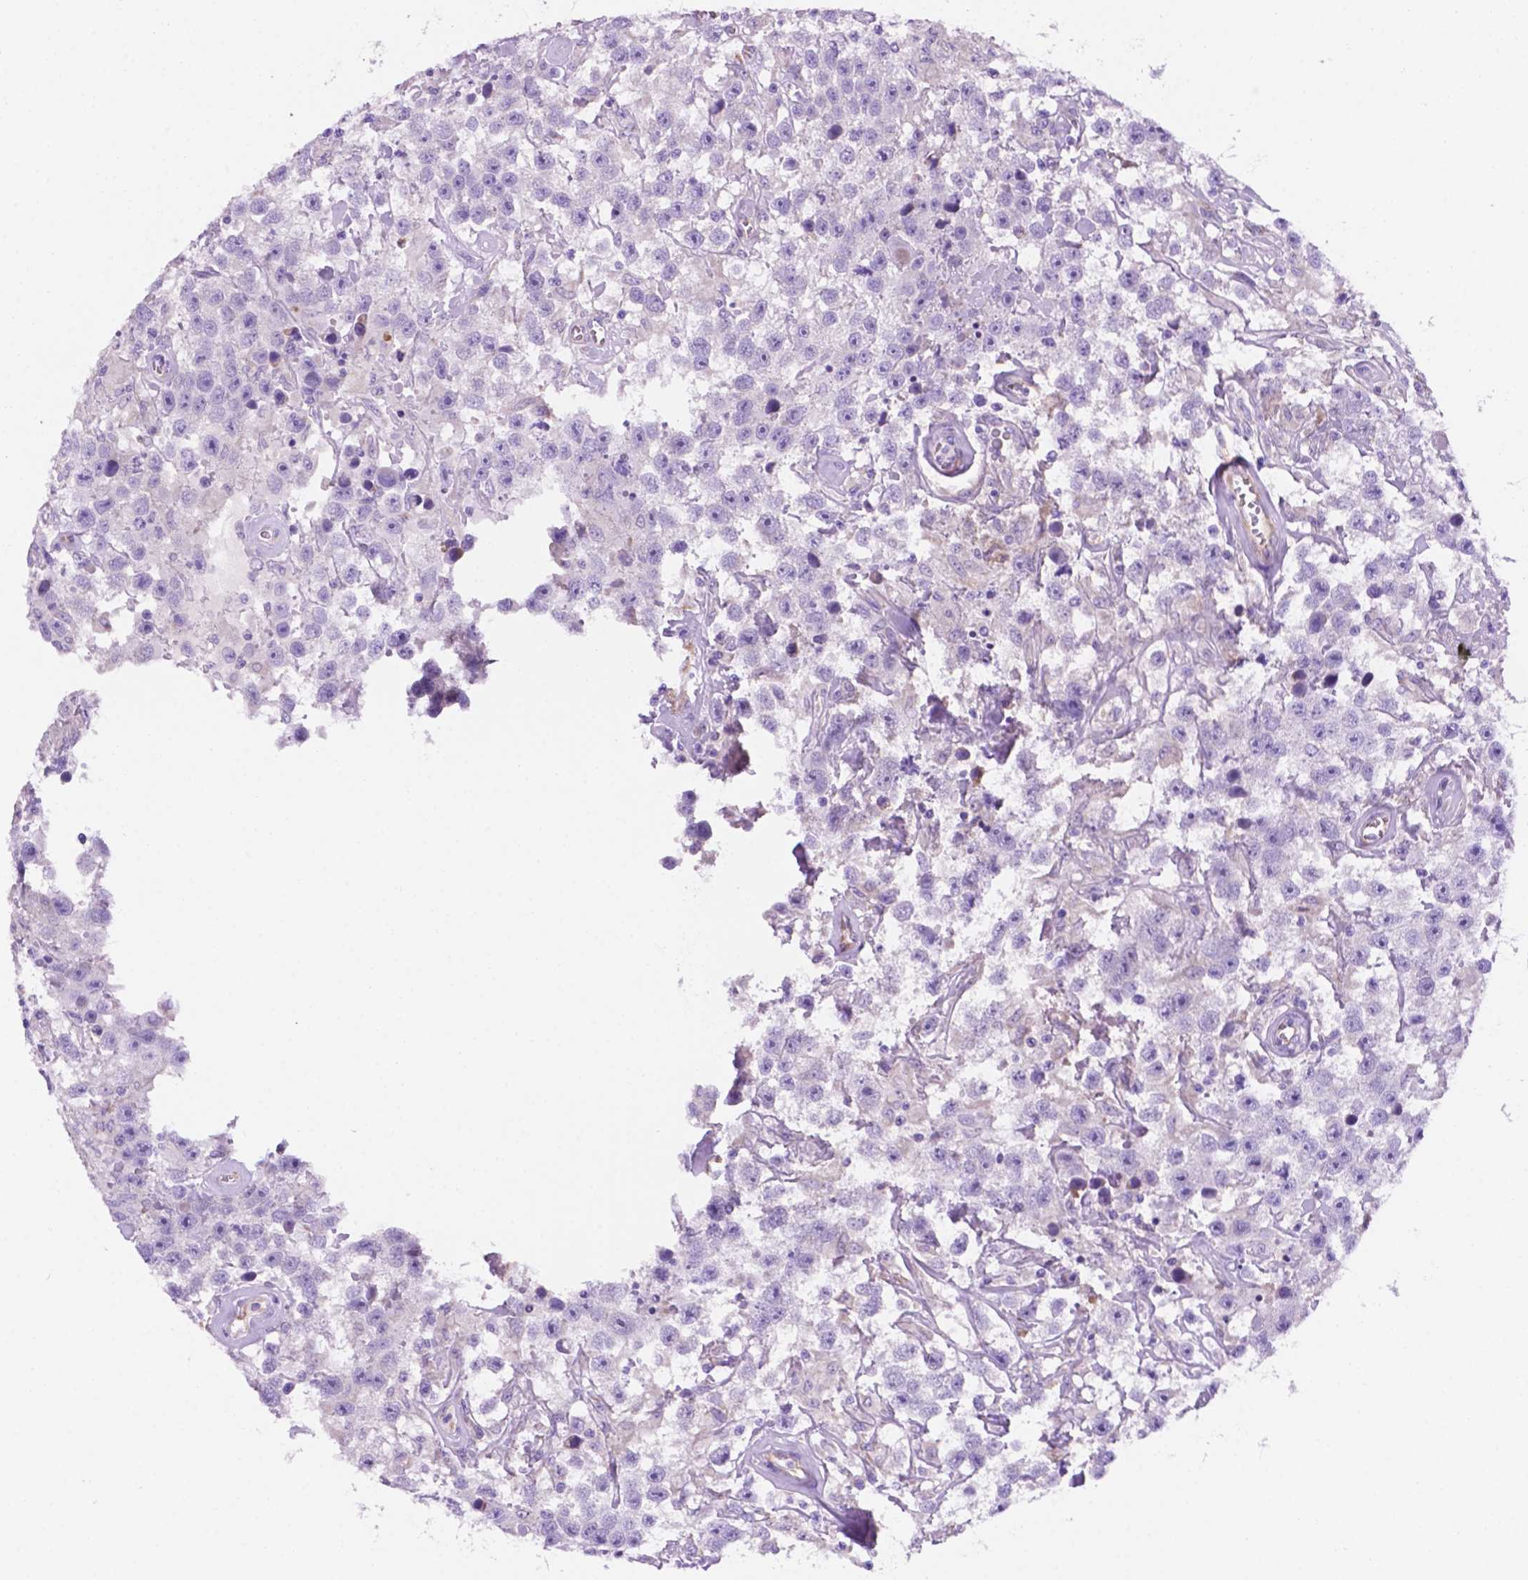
{"staining": {"intensity": "negative", "quantity": "none", "location": "none"}, "tissue": "testis cancer", "cell_type": "Tumor cells", "image_type": "cancer", "snomed": [{"axis": "morphology", "description": "Seminoma, NOS"}, {"axis": "topography", "description": "Testis"}], "caption": "Immunohistochemistry (IHC) histopathology image of neoplastic tissue: human testis cancer stained with DAB reveals no significant protein expression in tumor cells. The staining is performed using DAB brown chromogen with nuclei counter-stained in using hematoxylin.", "gene": "CEACAM7", "patient": {"sex": "male", "age": 43}}